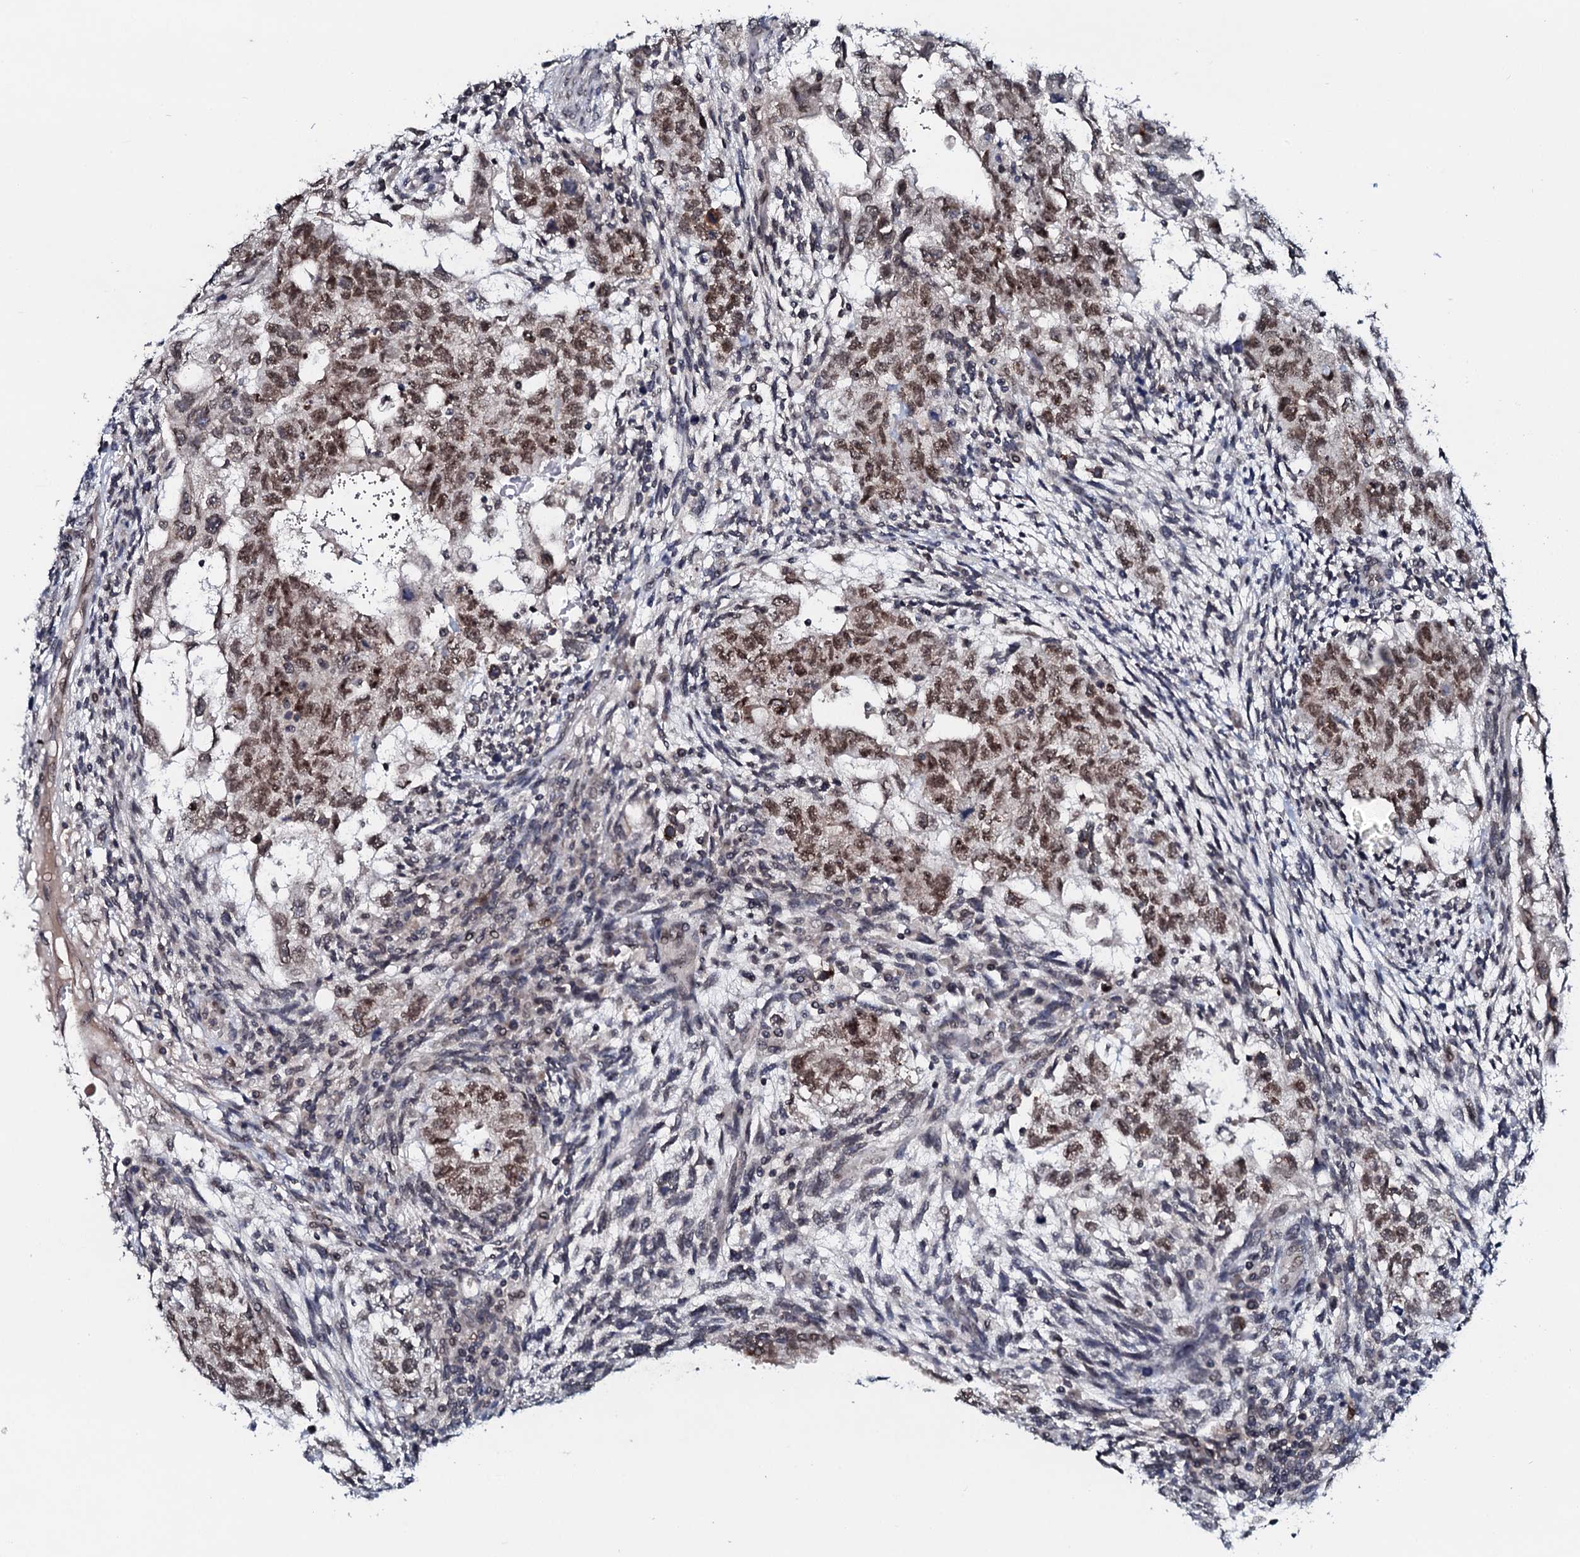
{"staining": {"intensity": "moderate", "quantity": ">75%", "location": "nuclear"}, "tissue": "testis cancer", "cell_type": "Tumor cells", "image_type": "cancer", "snomed": [{"axis": "morphology", "description": "Normal tissue, NOS"}, {"axis": "morphology", "description": "Carcinoma, Embryonal, NOS"}, {"axis": "topography", "description": "Testis"}], "caption": "Protein staining of embryonal carcinoma (testis) tissue demonstrates moderate nuclear expression in about >75% of tumor cells. (DAB (3,3'-diaminobenzidine) IHC, brown staining for protein, blue staining for nuclei).", "gene": "SNTA1", "patient": {"sex": "male", "age": 36}}